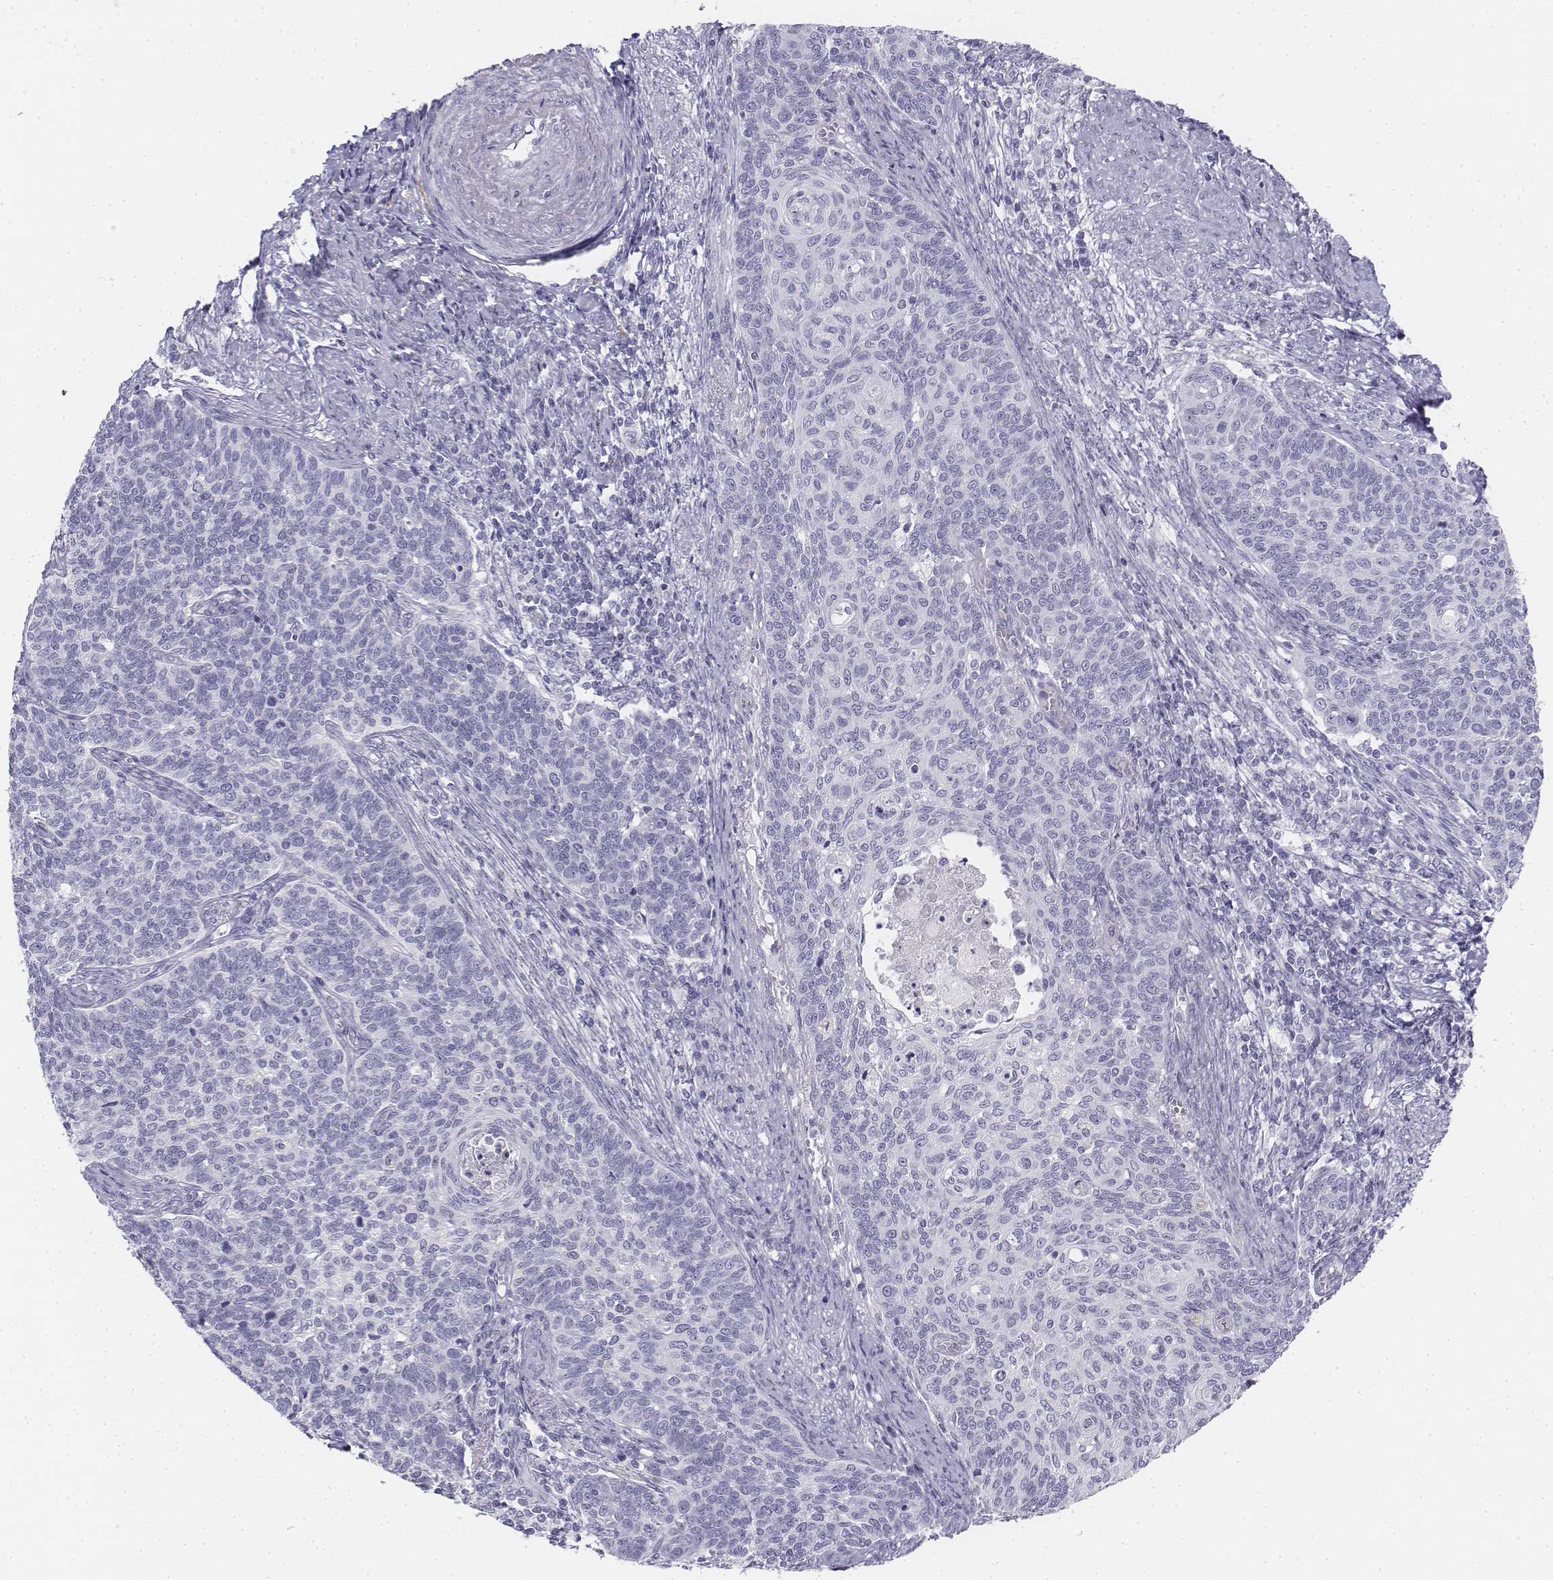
{"staining": {"intensity": "negative", "quantity": "none", "location": "none"}, "tissue": "cervical cancer", "cell_type": "Tumor cells", "image_type": "cancer", "snomed": [{"axis": "morphology", "description": "Normal tissue, NOS"}, {"axis": "morphology", "description": "Squamous cell carcinoma, NOS"}, {"axis": "topography", "description": "Cervix"}], "caption": "Human cervical cancer stained for a protein using immunohistochemistry exhibits no expression in tumor cells.", "gene": "TH", "patient": {"sex": "female", "age": 39}}